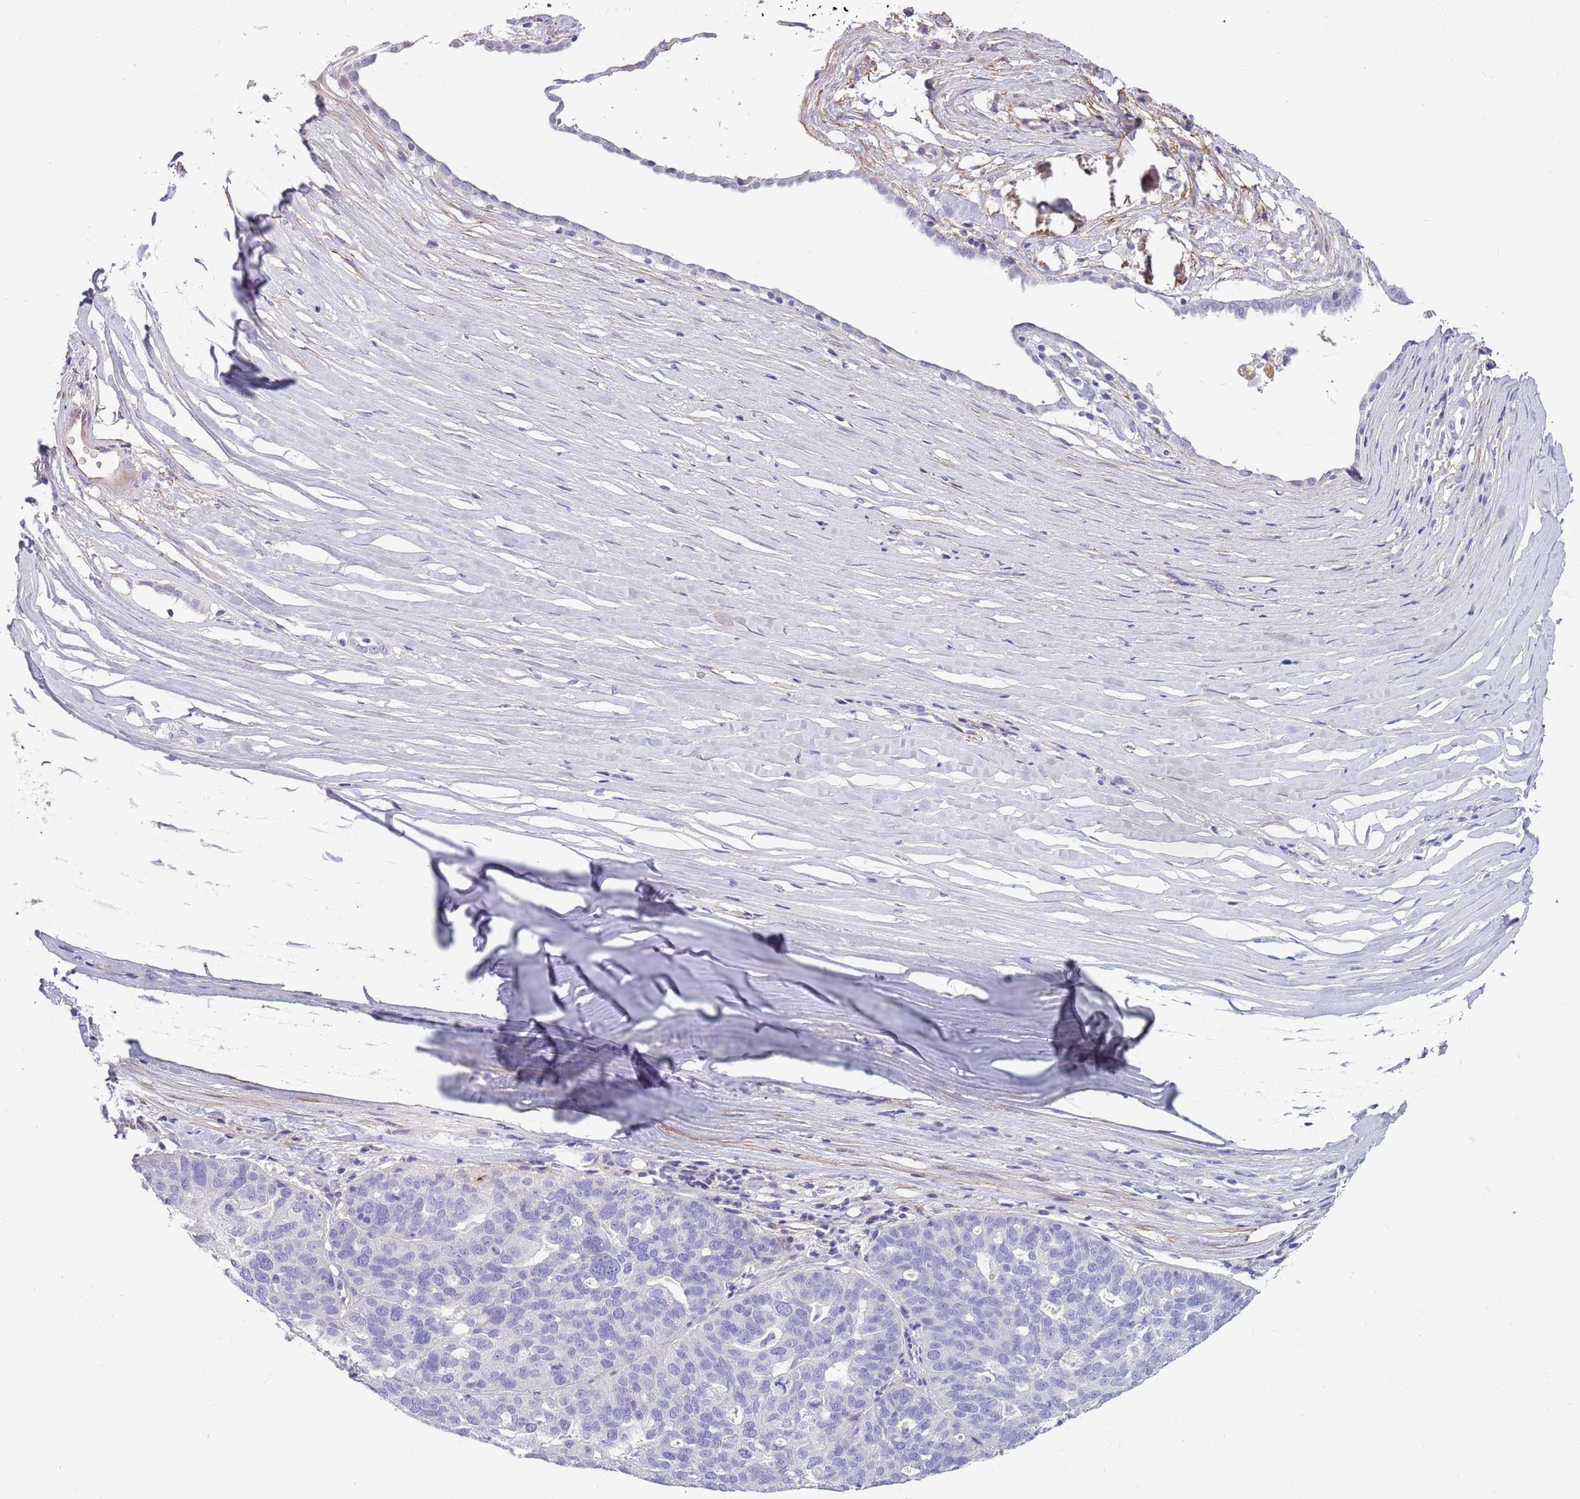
{"staining": {"intensity": "negative", "quantity": "none", "location": "none"}, "tissue": "ovarian cancer", "cell_type": "Tumor cells", "image_type": "cancer", "snomed": [{"axis": "morphology", "description": "Cystadenocarcinoma, serous, NOS"}, {"axis": "topography", "description": "Ovary"}], "caption": "IHC image of ovarian serous cystadenocarcinoma stained for a protein (brown), which displays no expression in tumor cells. The staining is performed using DAB brown chromogen with nuclei counter-stained in using hematoxylin.", "gene": "LEPROTL1", "patient": {"sex": "female", "age": 59}}